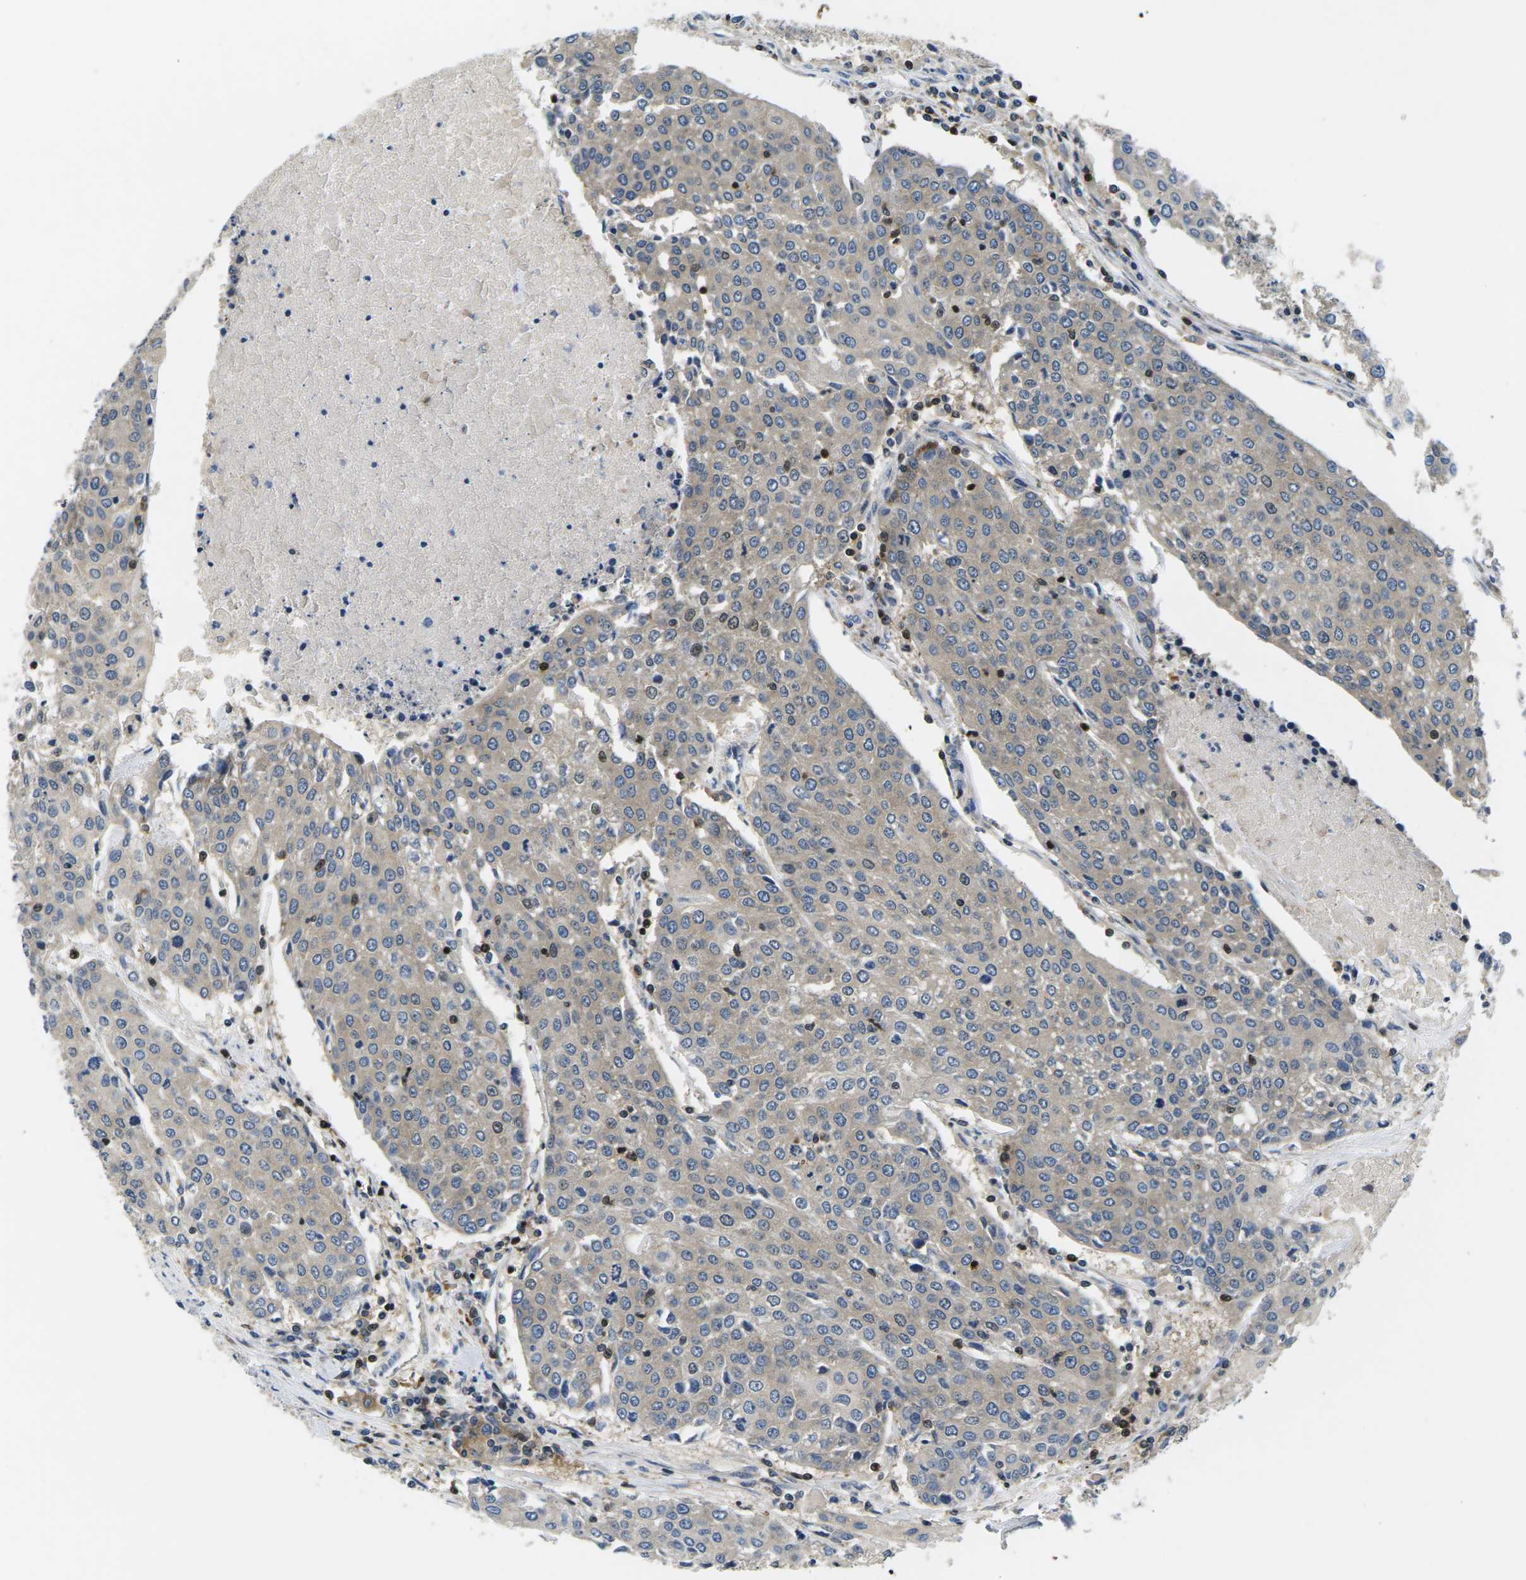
{"staining": {"intensity": "weak", "quantity": ">75%", "location": "cytoplasmic/membranous"}, "tissue": "urothelial cancer", "cell_type": "Tumor cells", "image_type": "cancer", "snomed": [{"axis": "morphology", "description": "Urothelial carcinoma, High grade"}, {"axis": "topography", "description": "Urinary bladder"}], "caption": "Immunohistochemistry (IHC) of human urothelial cancer shows low levels of weak cytoplasmic/membranous expression in about >75% of tumor cells.", "gene": "PLCE1", "patient": {"sex": "female", "age": 85}}